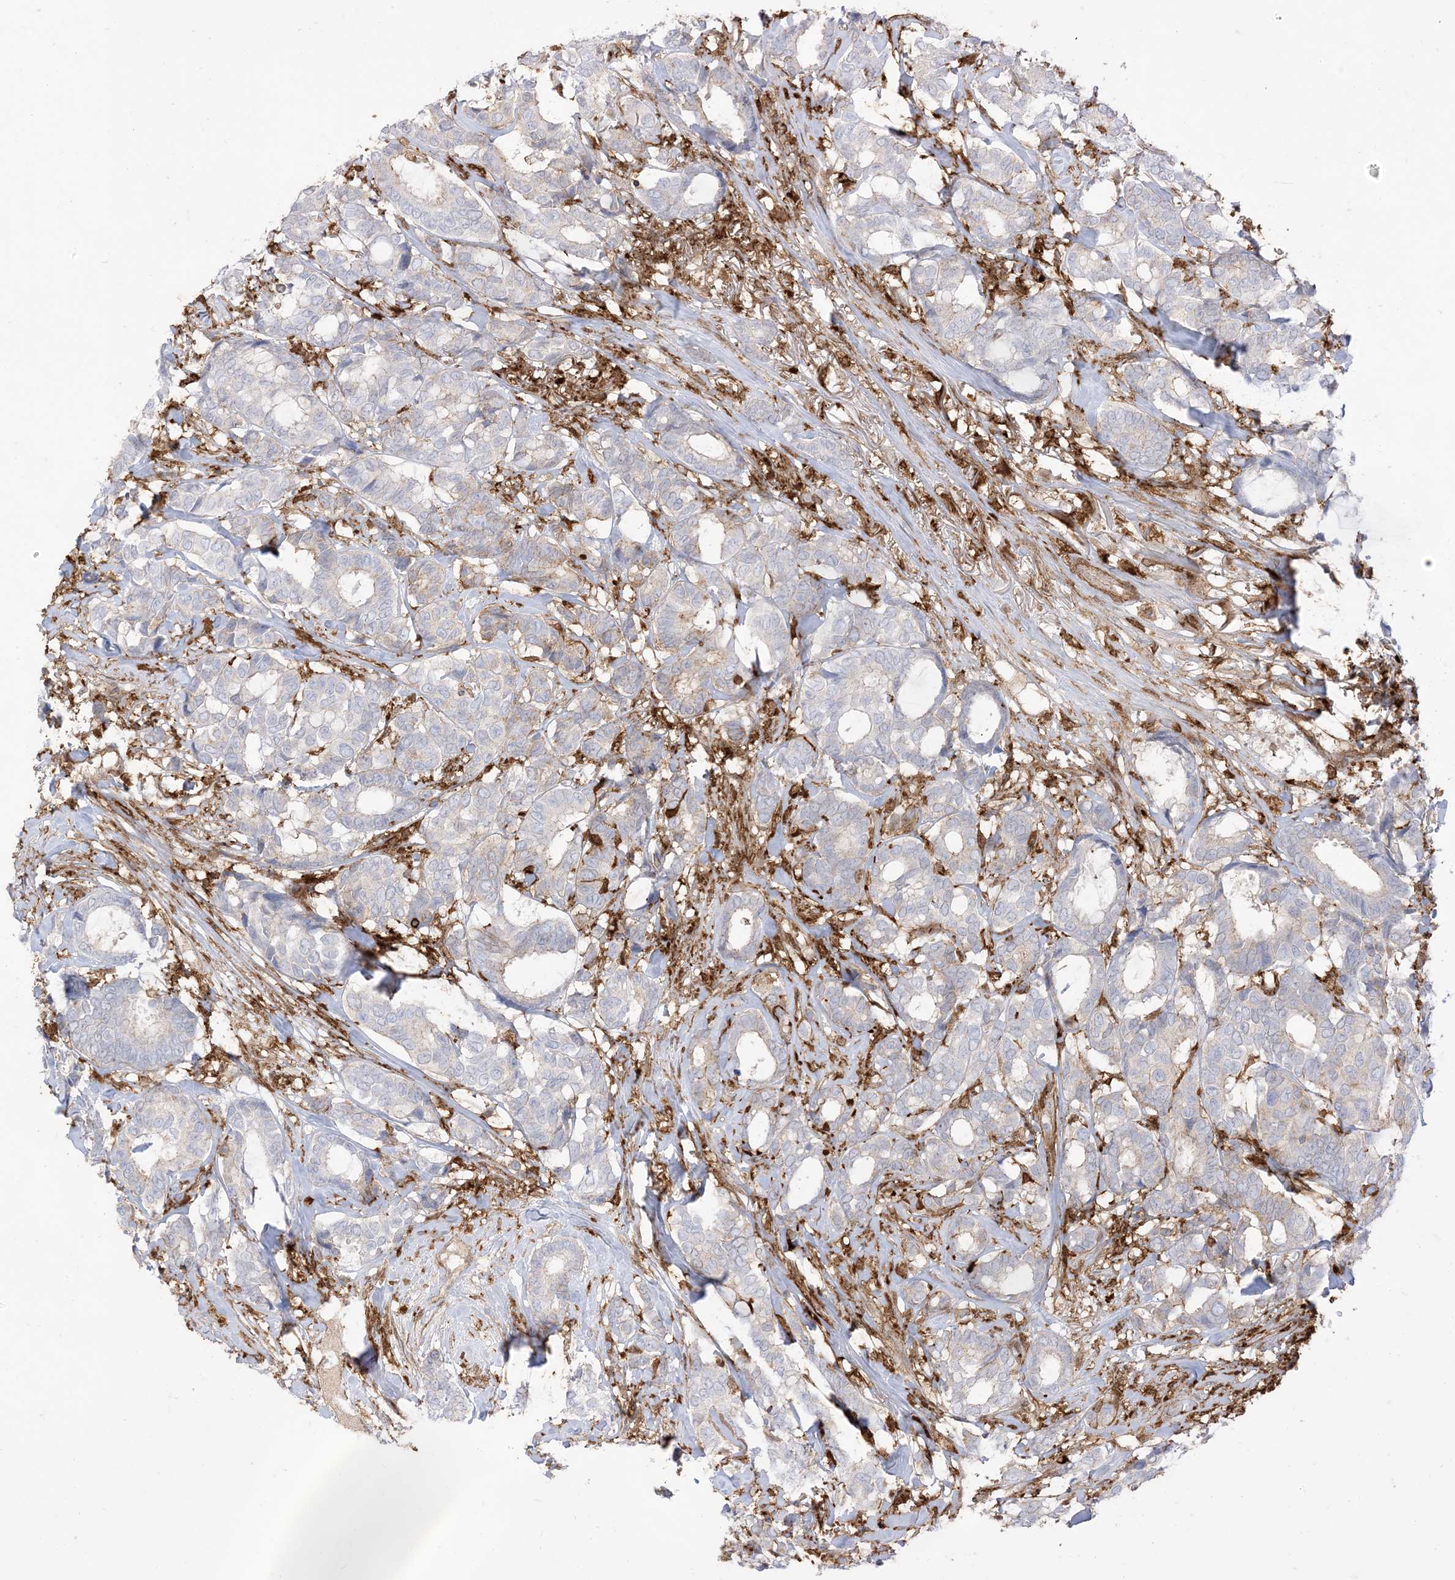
{"staining": {"intensity": "negative", "quantity": "none", "location": "none"}, "tissue": "breast cancer", "cell_type": "Tumor cells", "image_type": "cancer", "snomed": [{"axis": "morphology", "description": "Duct carcinoma"}, {"axis": "topography", "description": "Breast"}], "caption": "The photomicrograph exhibits no staining of tumor cells in breast cancer (infiltrating ductal carcinoma). (Brightfield microscopy of DAB immunohistochemistry (IHC) at high magnification).", "gene": "GSN", "patient": {"sex": "female", "age": 87}}